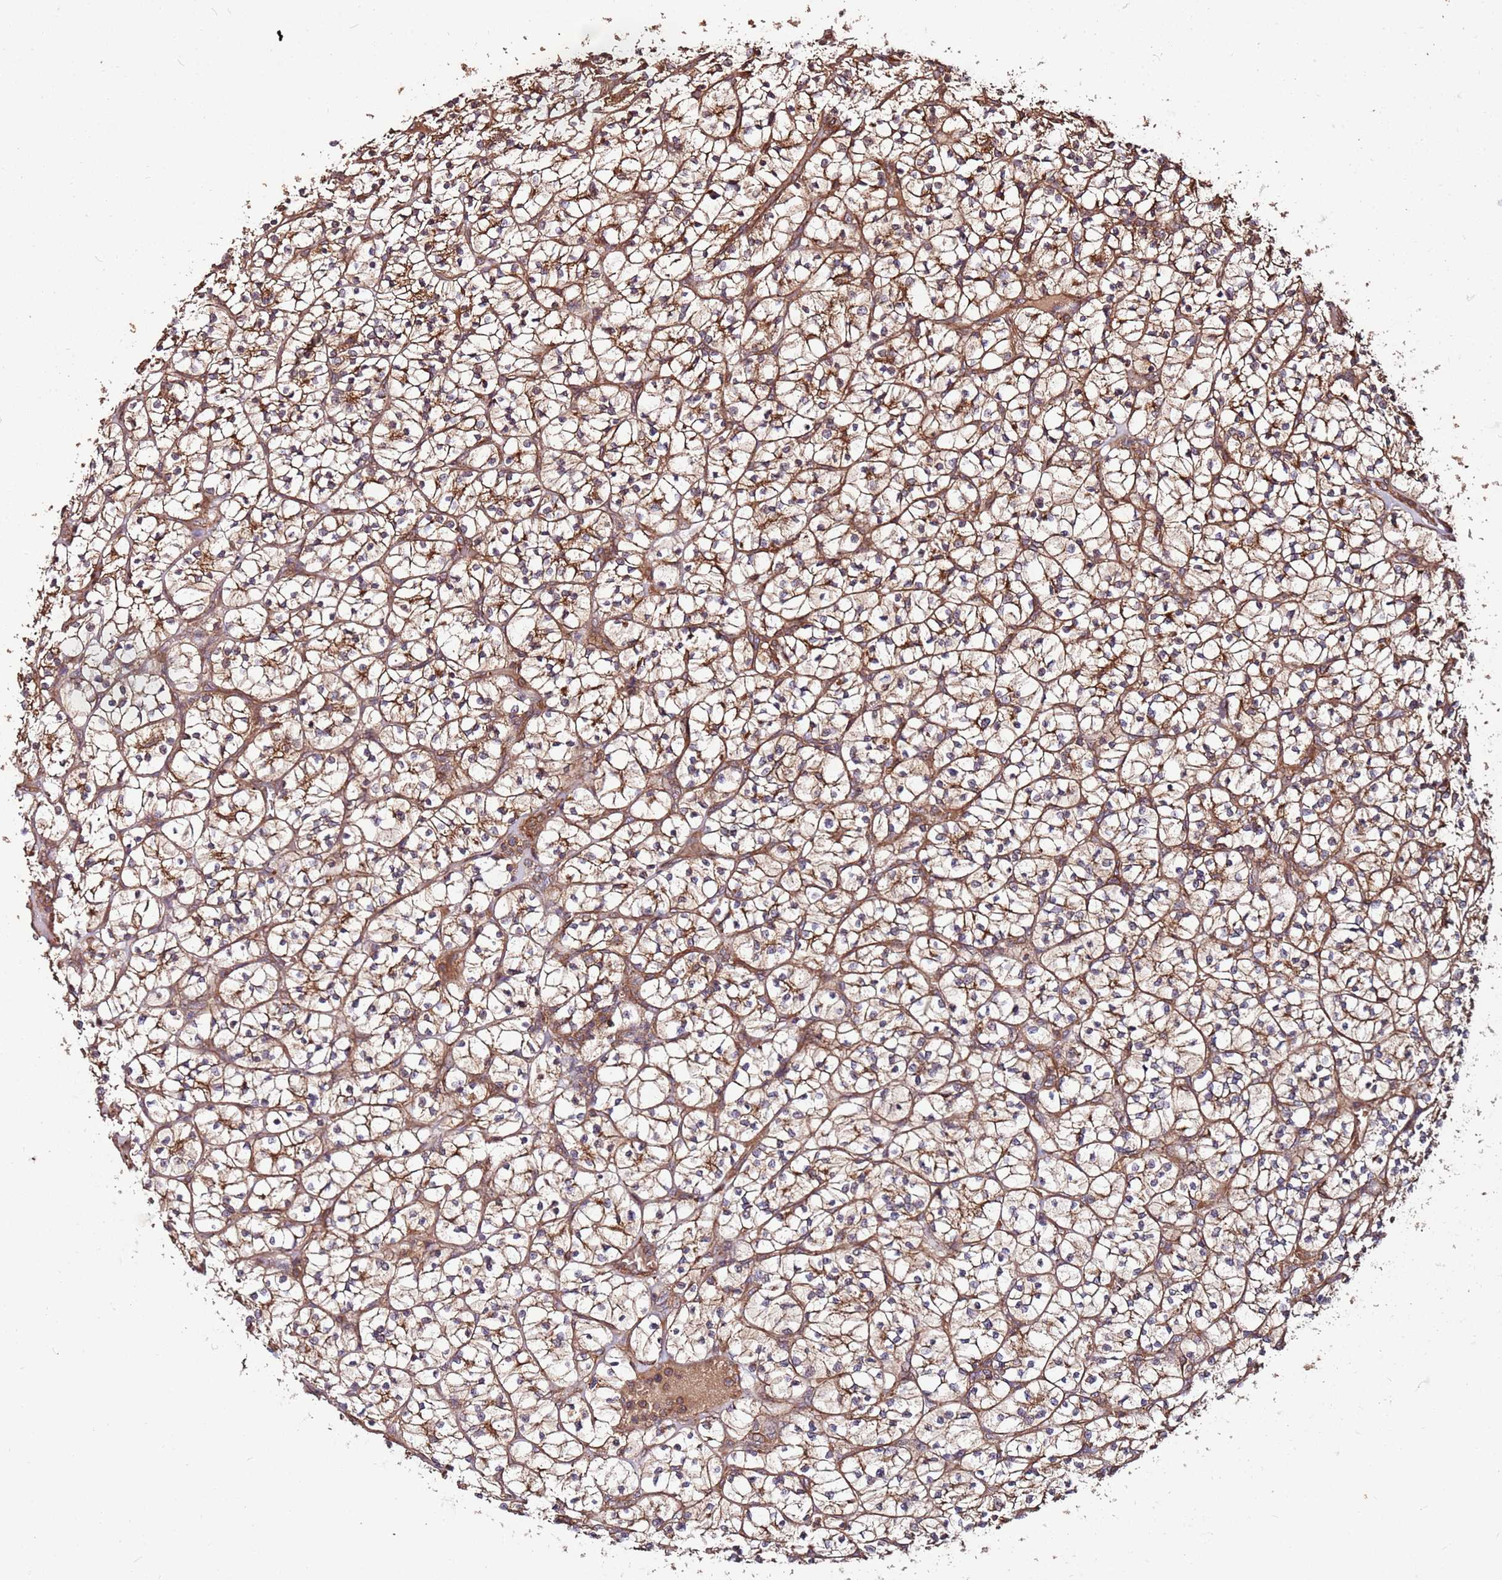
{"staining": {"intensity": "moderate", "quantity": ">75%", "location": "cytoplasmic/membranous"}, "tissue": "renal cancer", "cell_type": "Tumor cells", "image_type": "cancer", "snomed": [{"axis": "morphology", "description": "Adenocarcinoma, NOS"}, {"axis": "topography", "description": "Kidney"}], "caption": "Approximately >75% of tumor cells in renal adenocarcinoma reveal moderate cytoplasmic/membranous protein staining as visualized by brown immunohistochemical staining.", "gene": "FAM186A", "patient": {"sex": "female", "age": 64}}